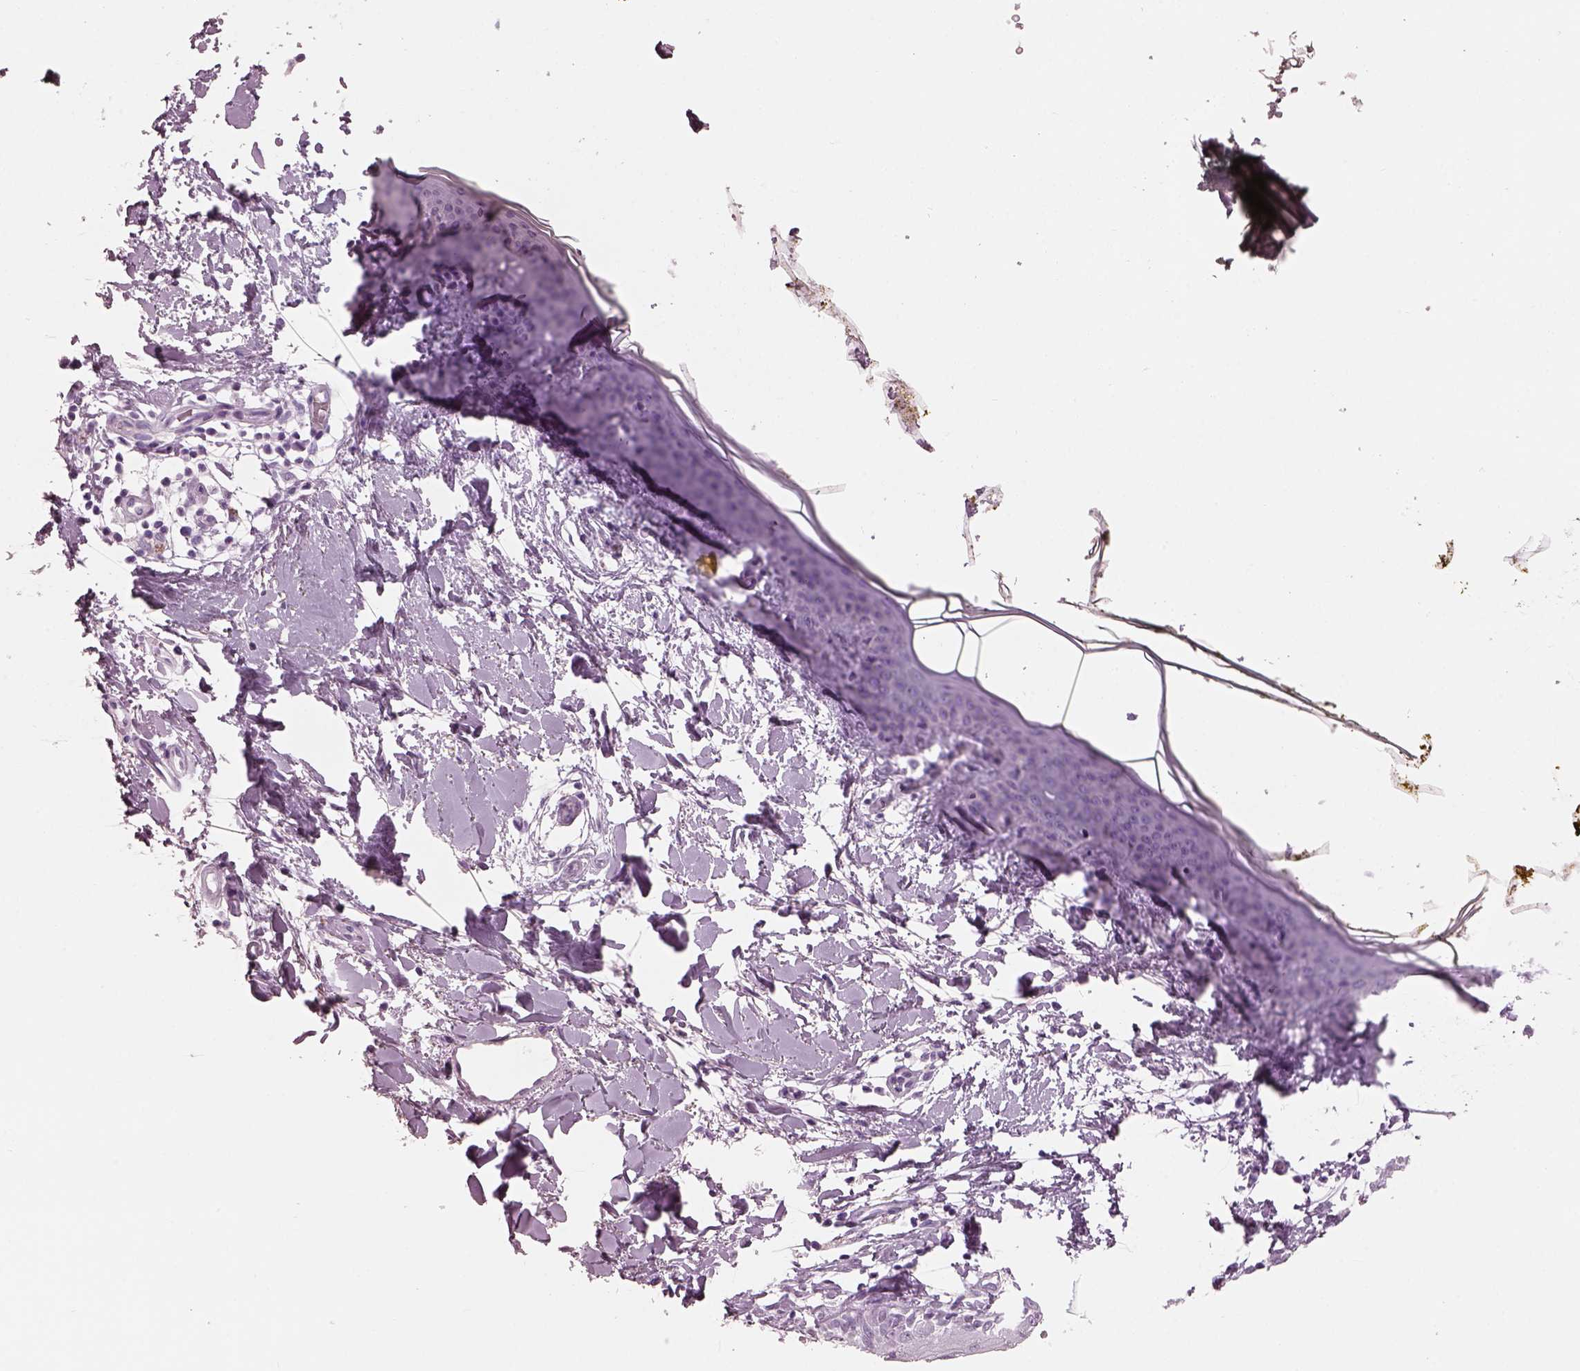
{"staining": {"intensity": "negative", "quantity": "none", "location": "none"}, "tissue": "skin", "cell_type": "Fibroblasts", "image_type": "normal", "snomed": [{"axis": "morphology", "description": "Normal tissue, NOS"}, {"axis": "topography", "description": "Skin"}], "caption": "Fibroblasts show no significant positivity in unremarkable skin. (Stains: DAB (3,3'-diaminobenzidine) immunohistochemistry with hematoxylin counter stain, Microscopy: brightfield microscopy at high magnification).", "gene": "HYDIN", "patient": {"sex": "female", "age": 34}}